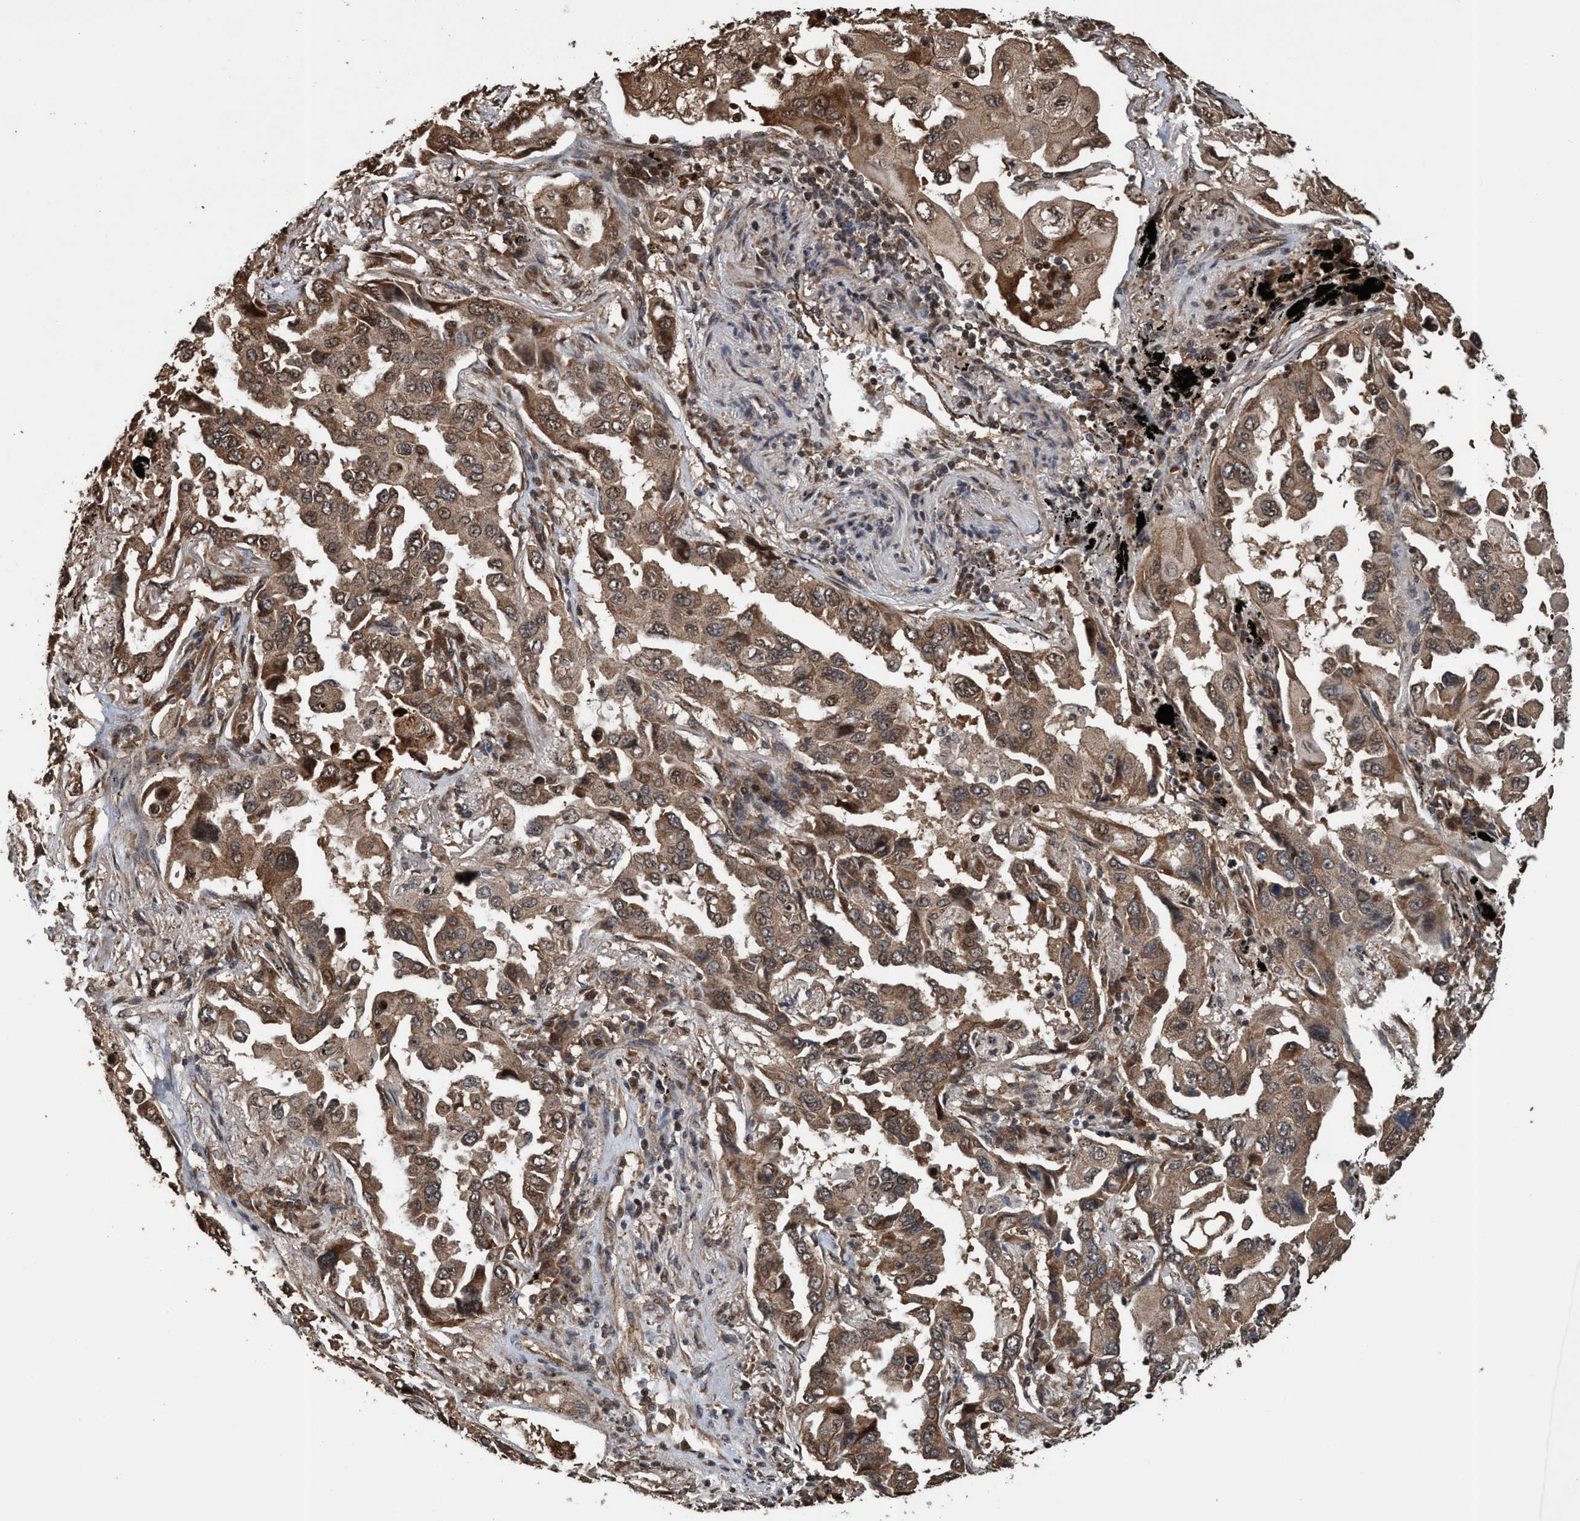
{"staining": {"intensity": "moderate", "quantity": ">75%", "location": "cytoplasmic/membranous,nuclear"}, "tissue": "lung cancer", "cell_type": "Tumor cells", "image_type": "cancer", "snomed": [{"axis": "morphology", "description": "Adenocarcinoma, NOS"}, {"axis": "topography", "description": "Lung"}], "caption": "Lung adenocarcinoma stained for a protein (brown) reveals moderate cytoplasmic/membranous and nuclear positive positivity in approximately >75% of tumor cells.", "gene": "TRPC7", "patient": {"sex": "female", "age": 65}}